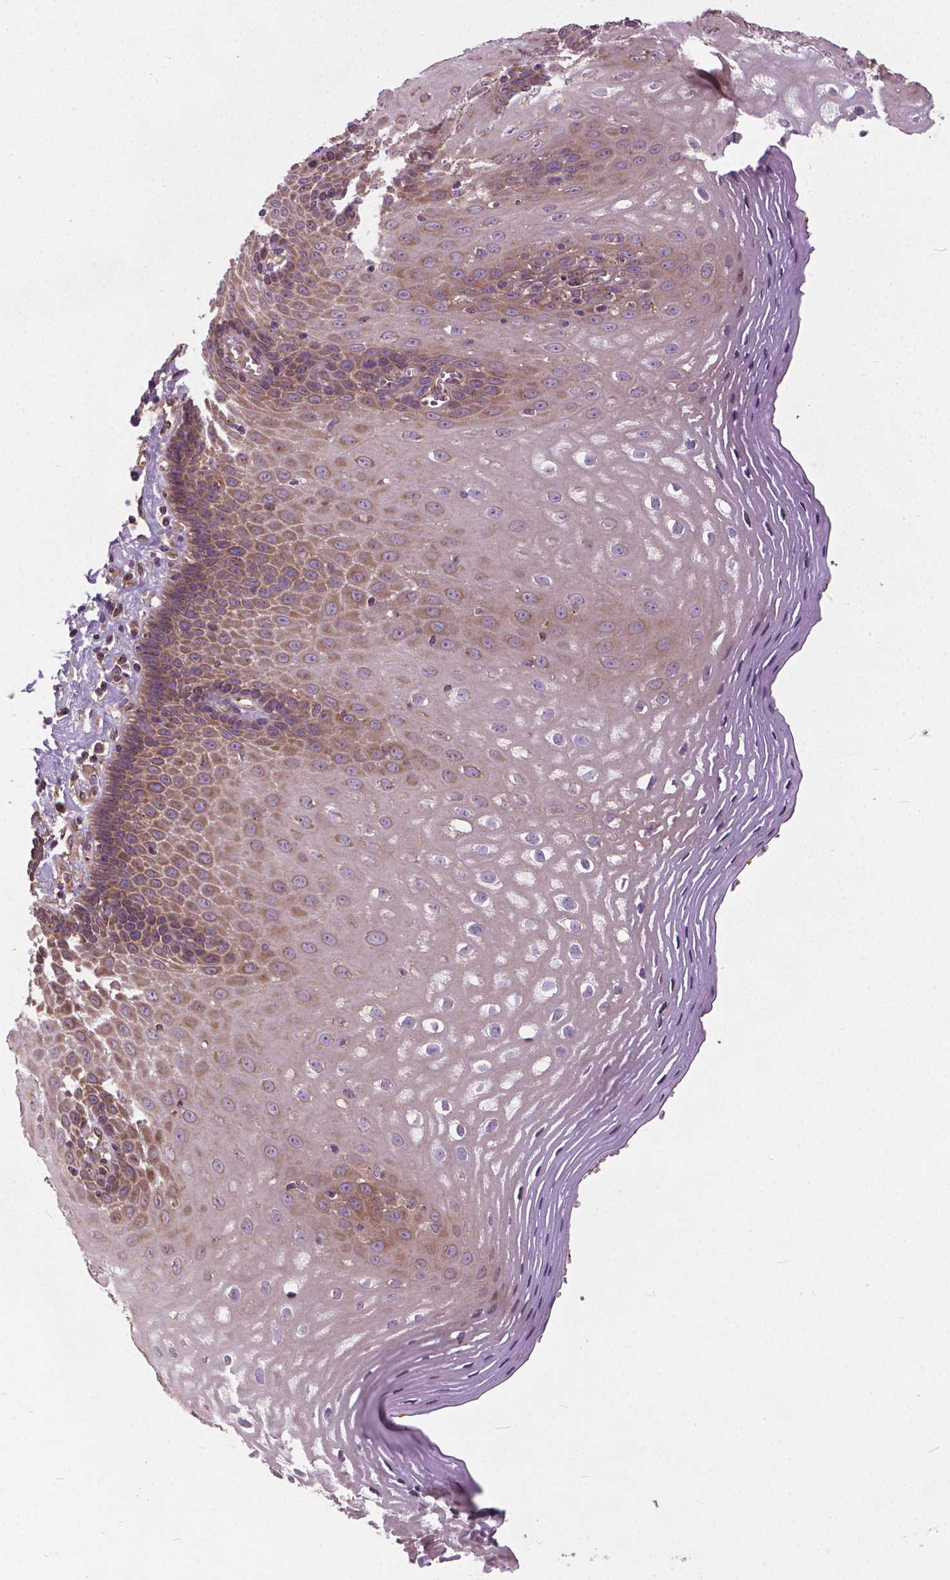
{"staining": {"intensity": "moderate", "quantity": "25%-75%", "location": "cytoplasmic/membranous"}, "tissue": "esophagus", "cell_type": "Squamous epithelial cells", "image_type": "normal", "snomed": [{"axis": "morphology", "description": "Normal tissue, NOS"}, {"axis": "topography", "description": "Esophagus"}], "caption": "A brown stain highlights moderate cytoplasmic/membranous staining of a protein in squamous epithelial cells of unremarkable esophagus.", "gene": "MZT1", "patient": {"sex": "female", "age": 68}}